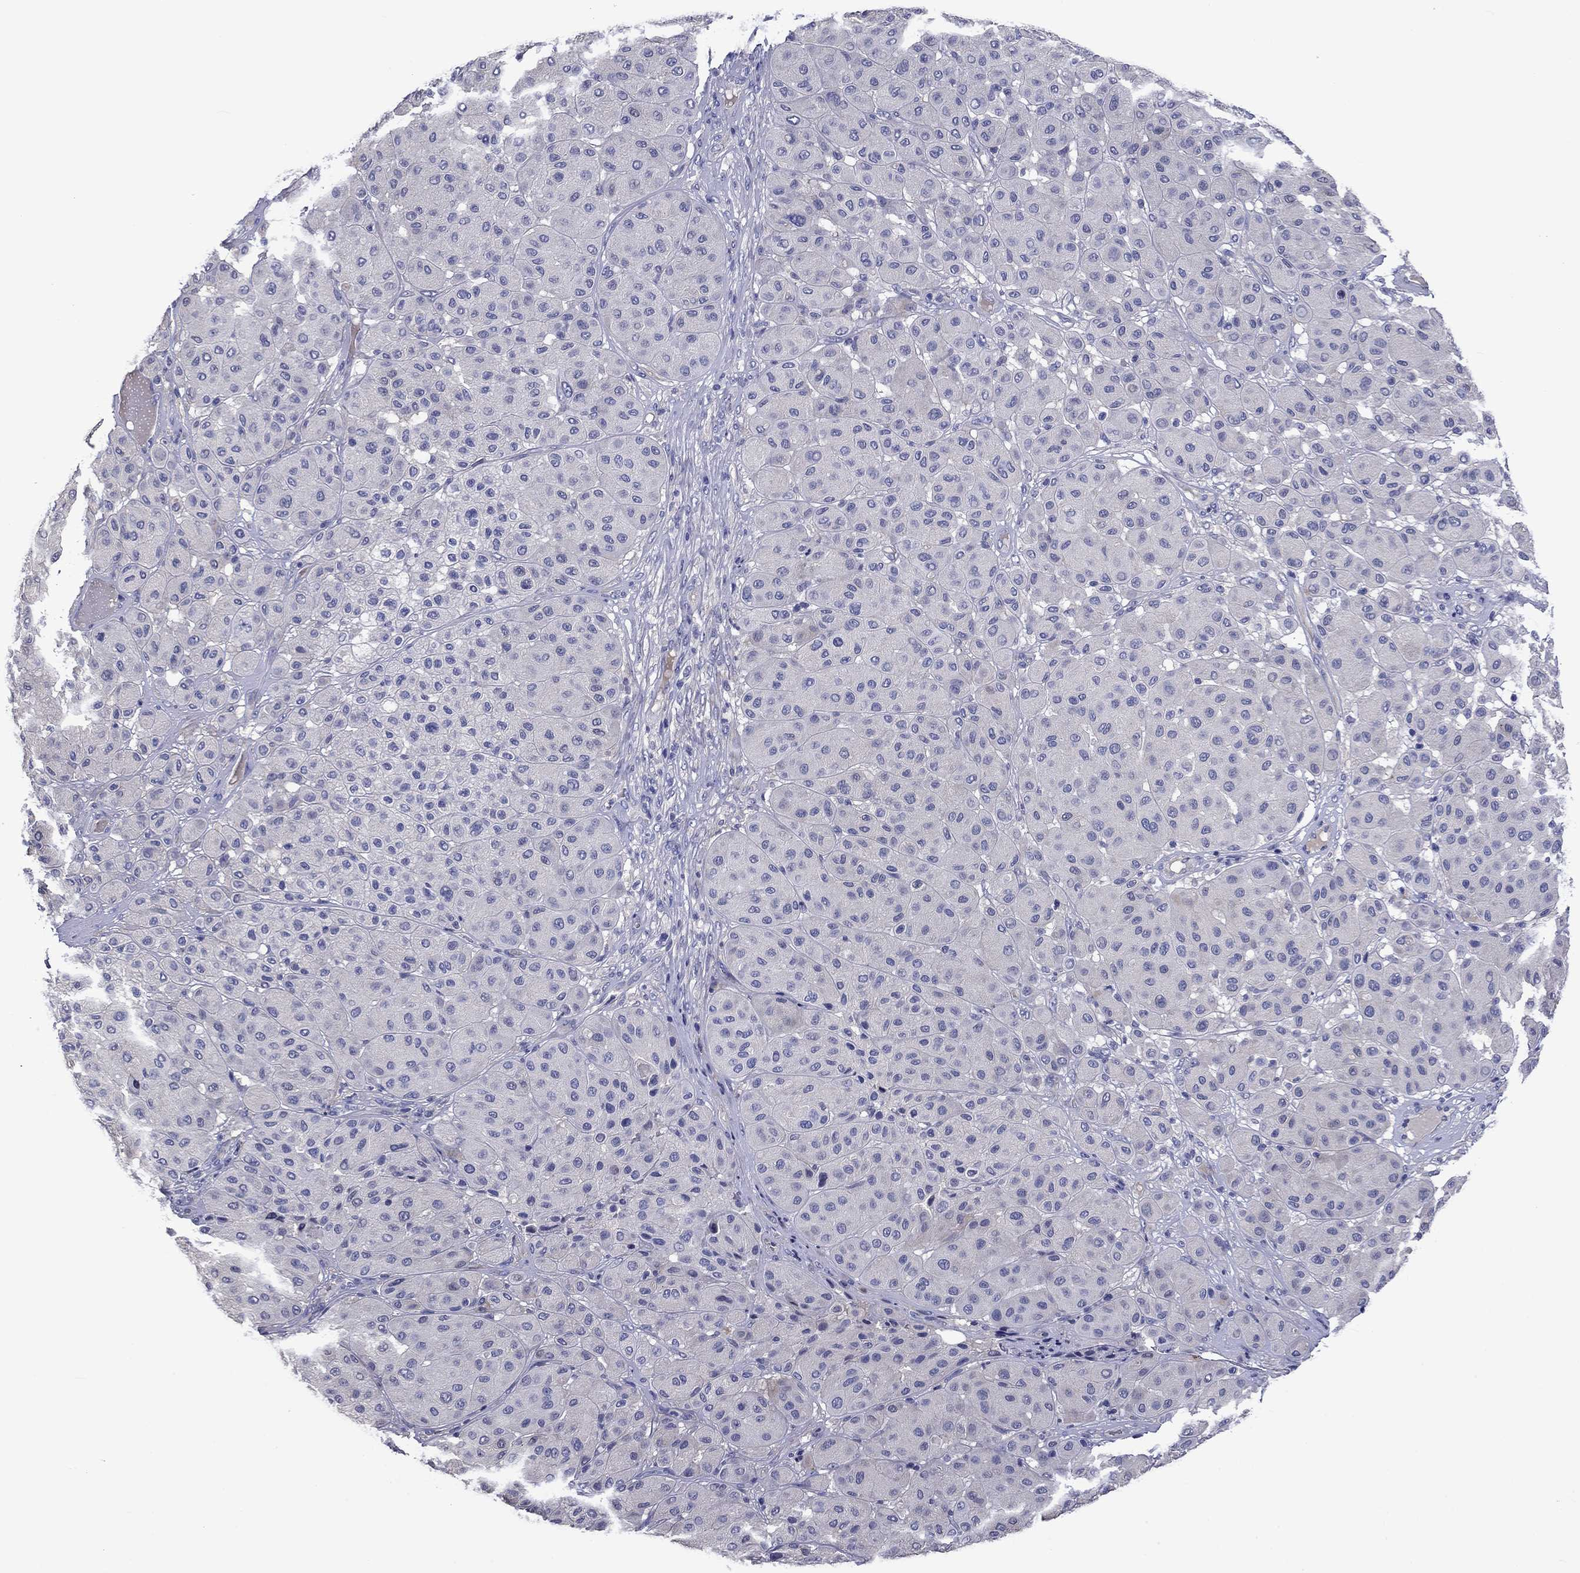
{"staining": {"intensity": "negative", "quantity": "none", "location": "none"}, "tissue": "melanoma", "cell_type": "Tumor cells", "image_type": "cancer", "snomed": [{"axis": "morphology", "description": "Malignant melanoma, Metastatic site"}, {"axis": "topography", "description": "Smooth muscle"}], "caption": "High magnification brightfield microscopy of melanoma stained with DAB (brown) and counterstained with hematoxylin (blue): tumor cells show no significant expression.", "gene": "CNDP1", "patient": {"sex": "male", "age": 41}}